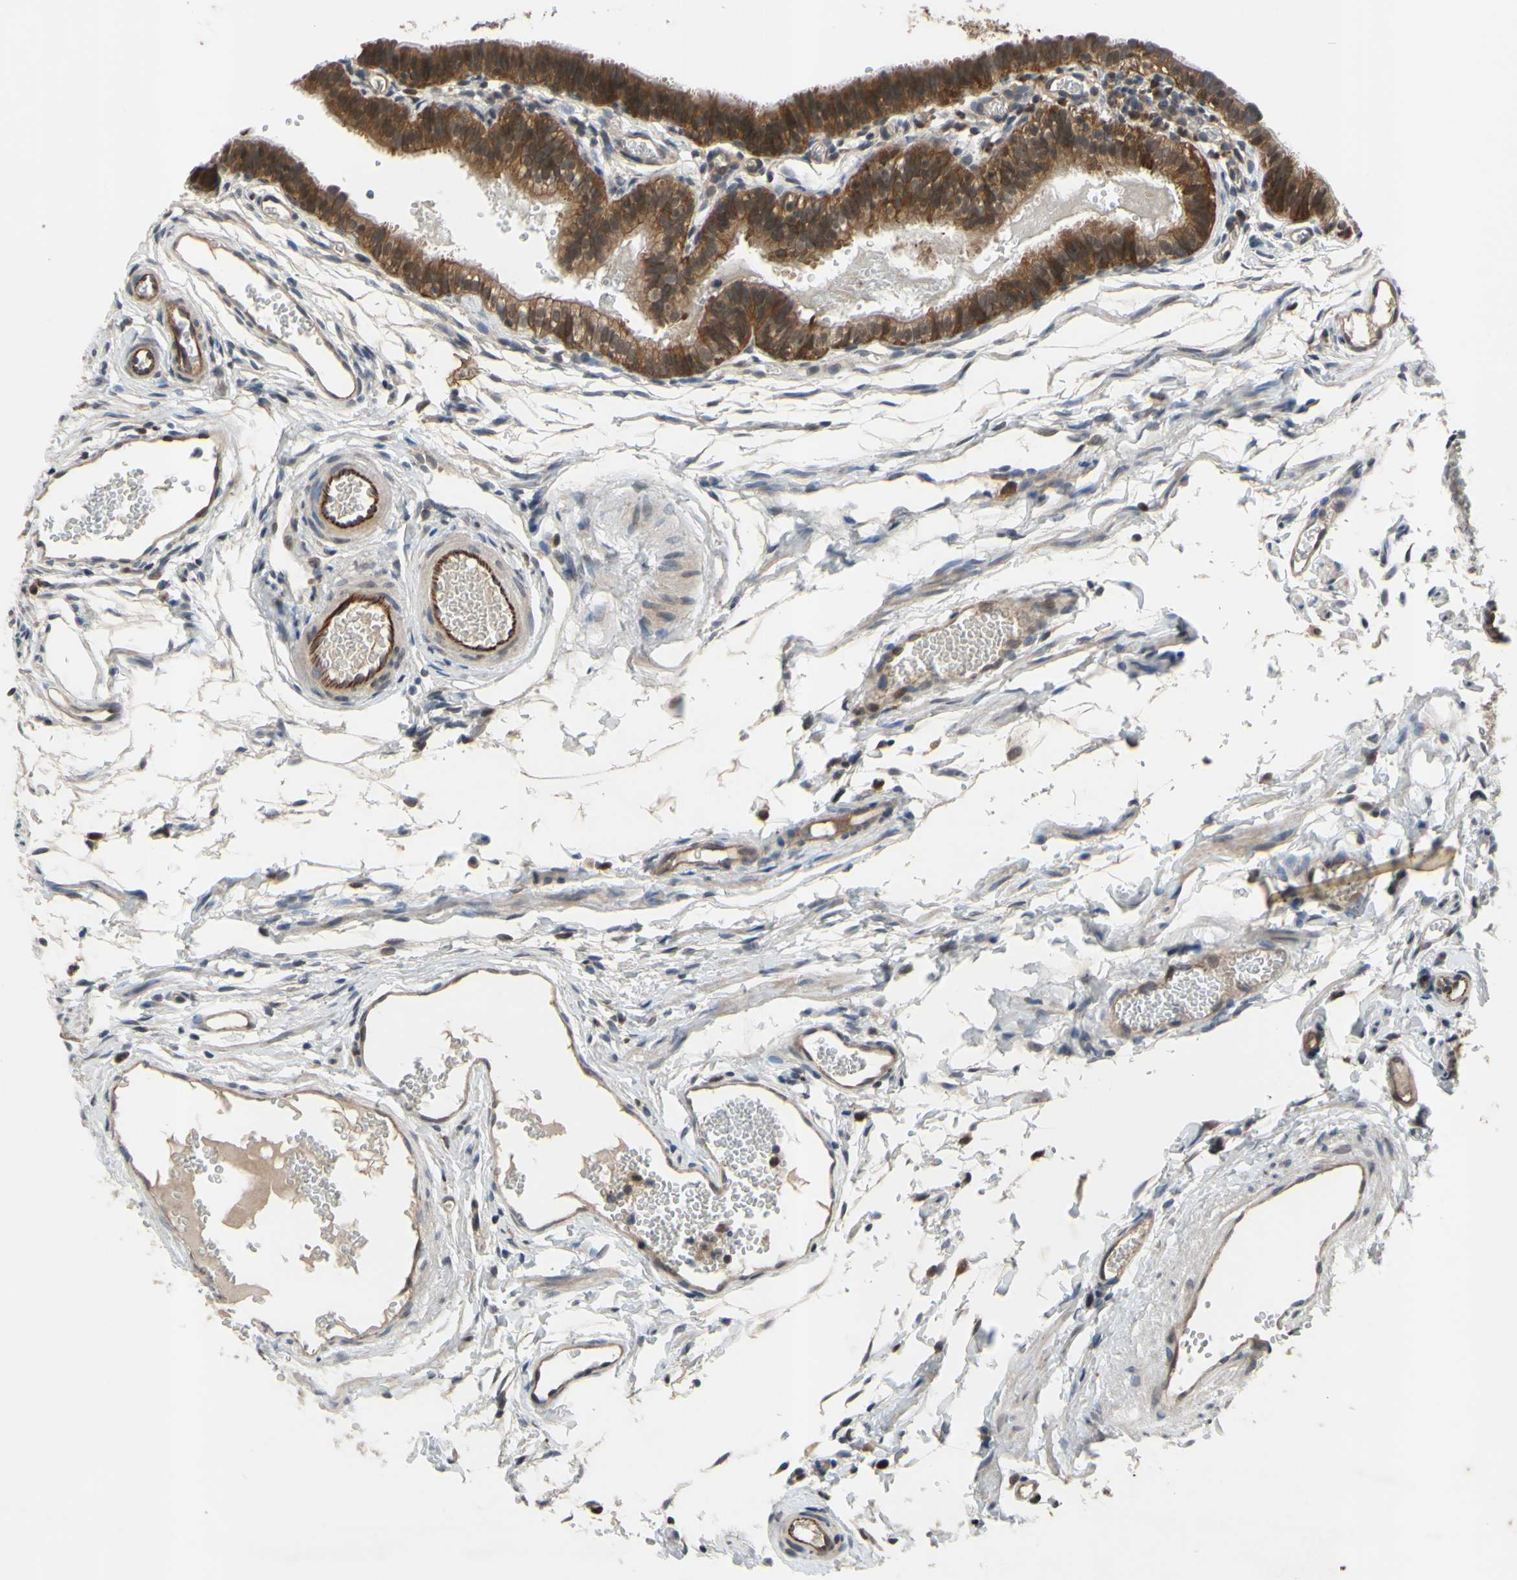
{"staining": {"intensity": "moderate", "quantity": ">75%", "location": "cytoplasmic/membranous"}, "tissue": "fallopian tube", "cell_type": "Glandular cells", "image_type": "normal", "snomed": [{"axis": "morphology", "description": "Normal tissue, NOS"}, {"axis": "topography", "description": "Fallopian tube"}, {"axis": "topography", "description": "Placenta"}], "caption": "High-power microscopy captured an IHC photomicrograph of normal fallopian tube, revealing moderate cytoplasmic/membranous expression in approximately >75% of glandular cells.", "gene": "XIAP", "patient": {"sex": "female", "age": 34}}